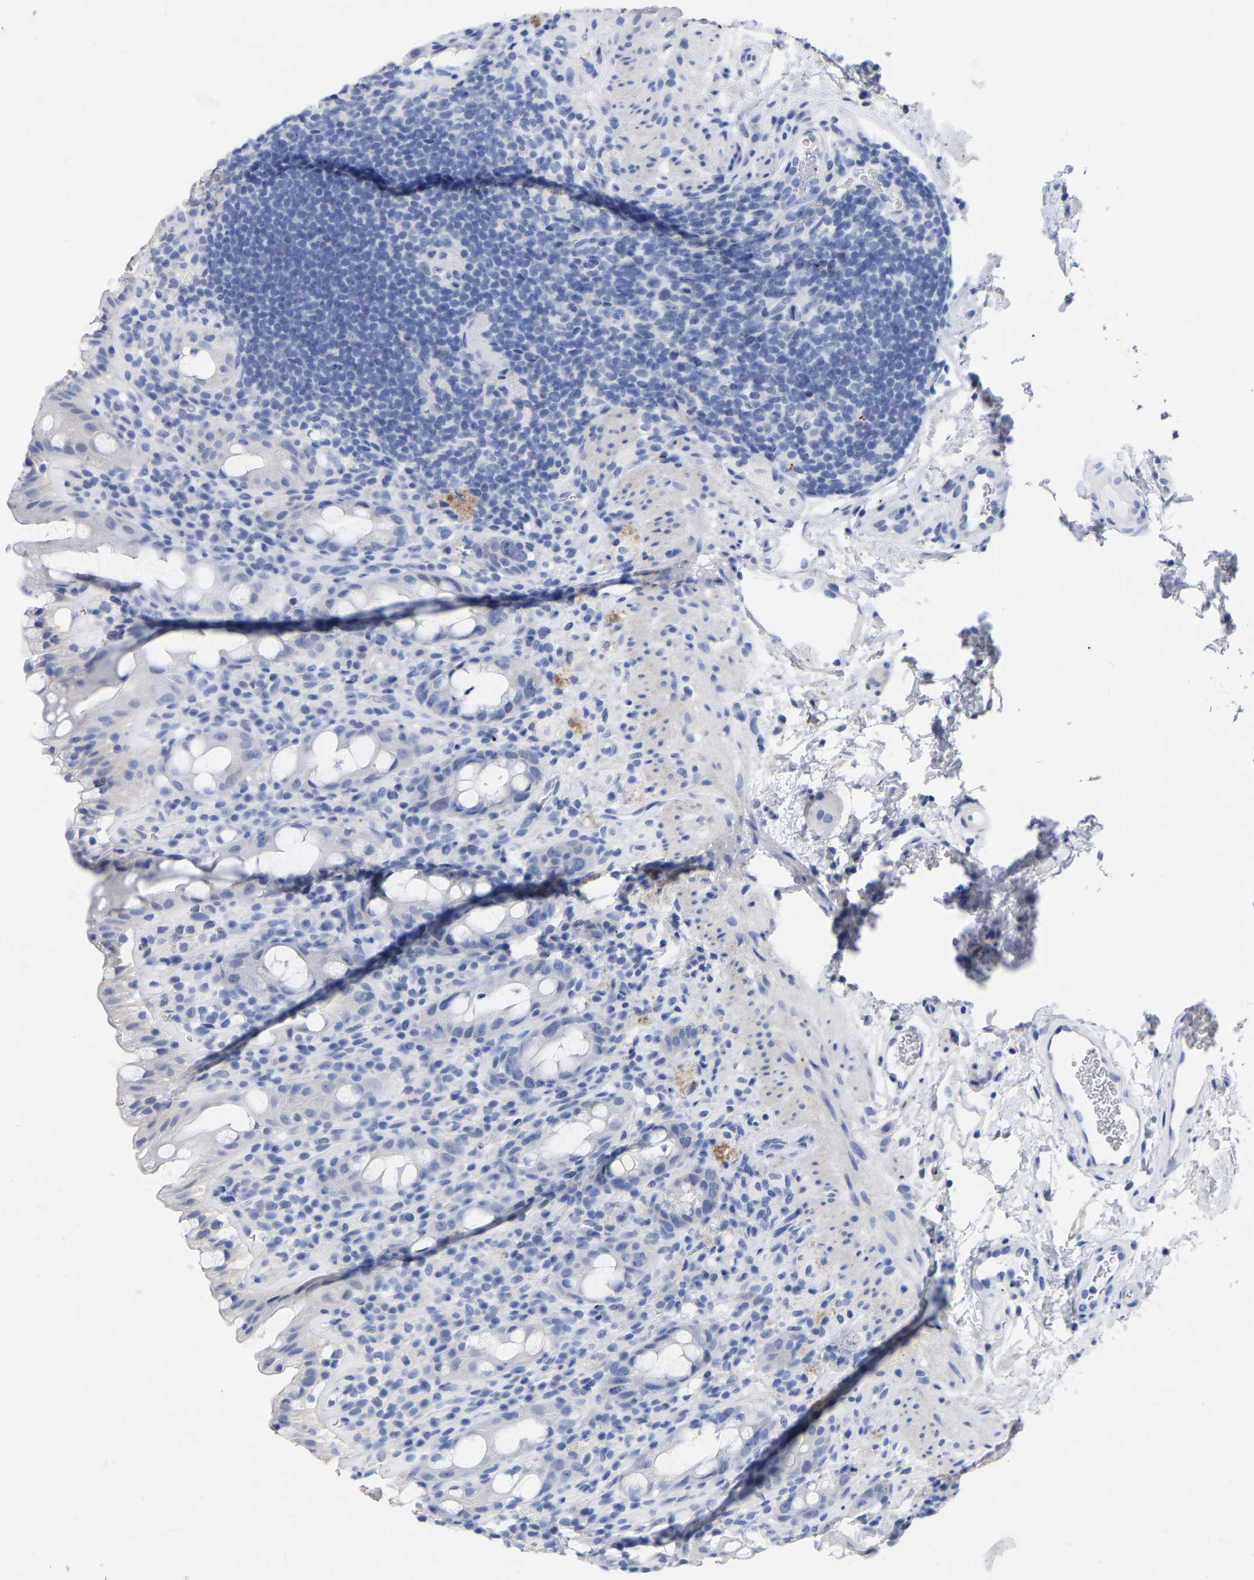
{"staining": {"intensity": "negative", "quantity": "none", "location": "none"}, "tissue": "rectum", "cell_type": "Glandular cells", "image_type": "normal", "snomed": [{"axis": "morphology", "description": "Normal tissue, NOS"}, {"axis": "topography", "description": "Rectum"}], "caption": "Photomicrograph shows no protein expression in glandular cells of benign rectum. The staining is performed using DAB brown chromogen with nuclei counter-stained in using hematoxylin.", "gene": "ANXA13", "patient": {"sex": "male", "age": 44}}